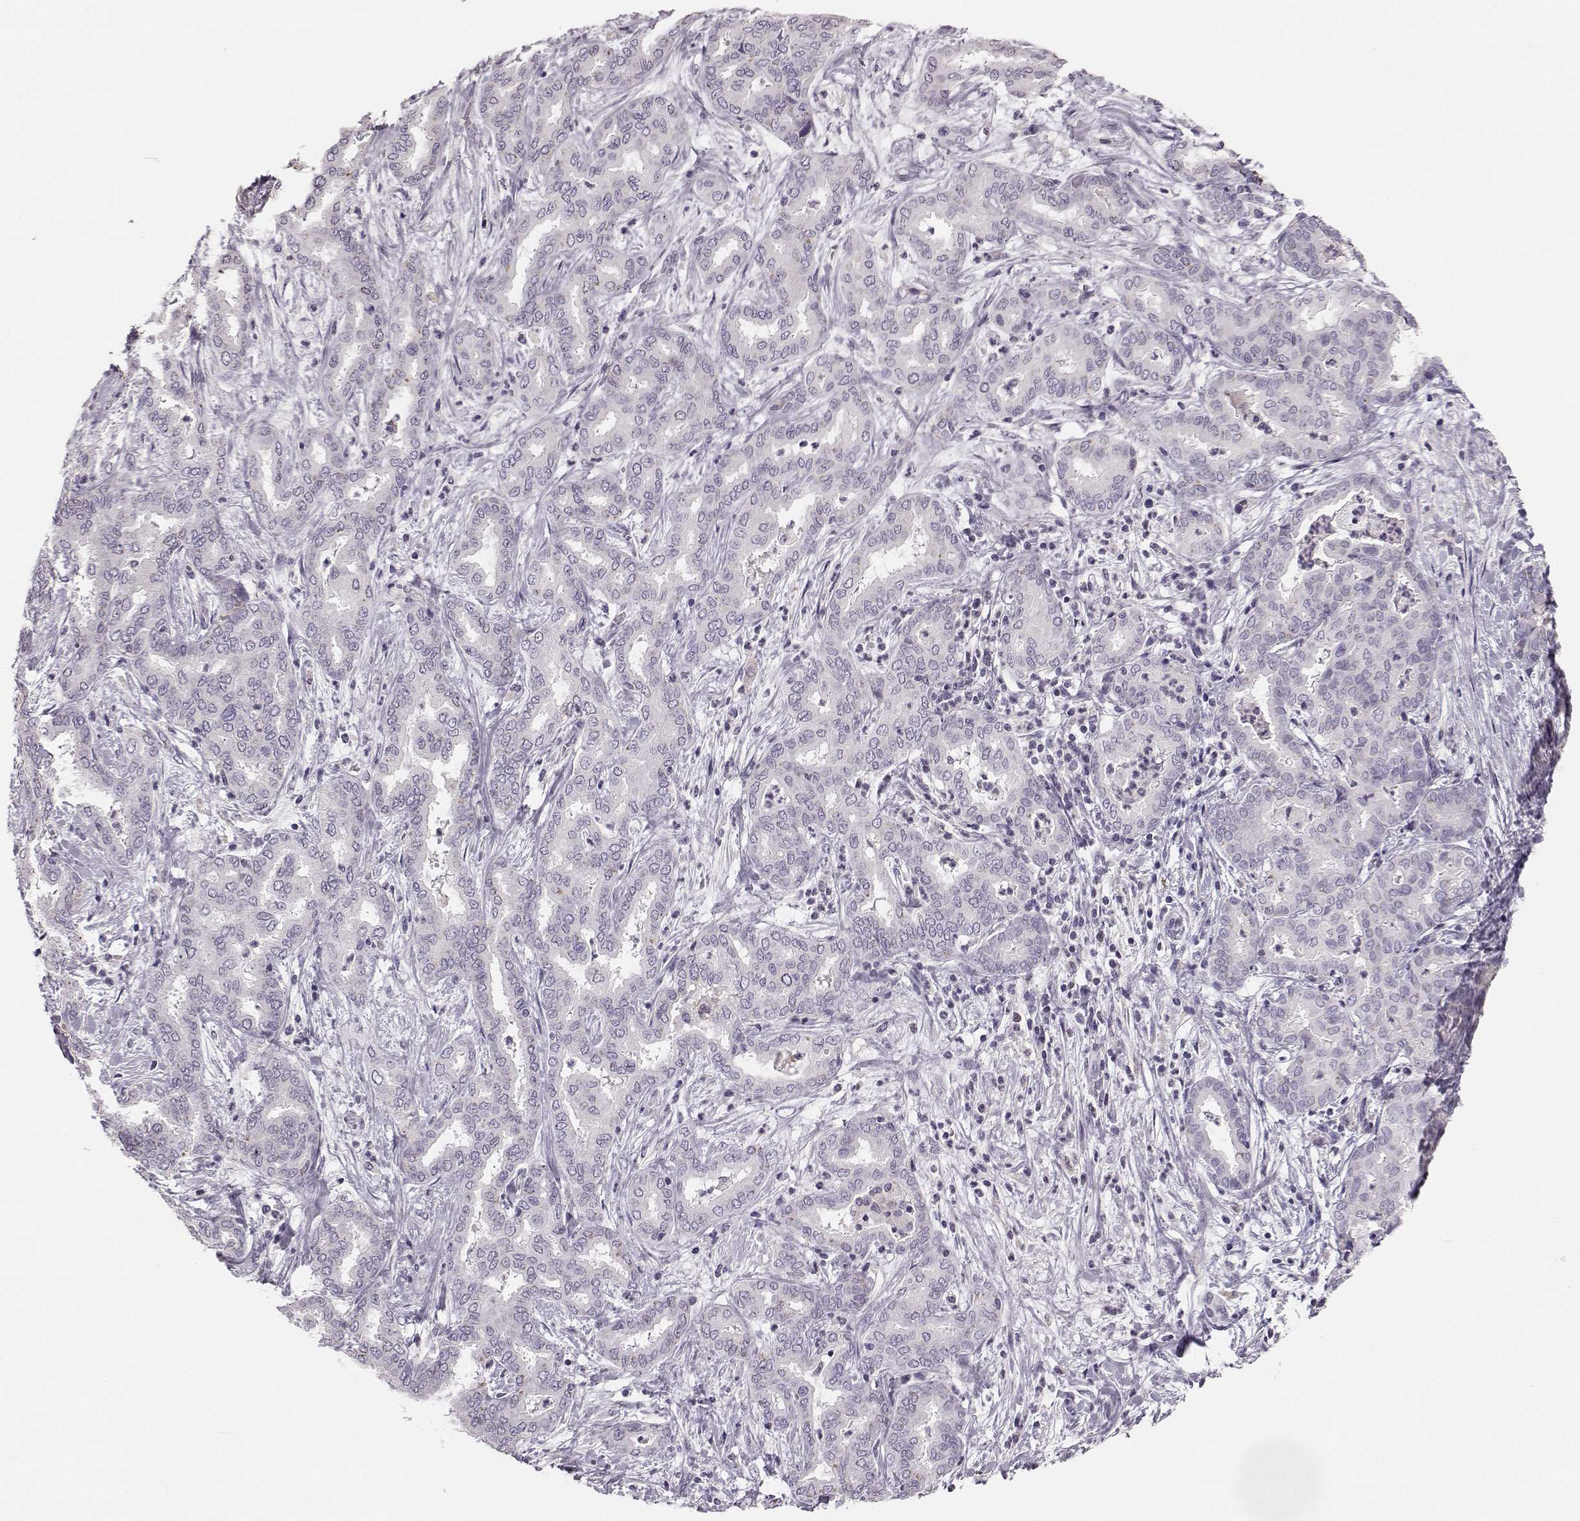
{"staining": {"intensity": "negative", "quantity": "none", "location": "none"}, "tissue": "liver cancer", "cell_type": "Tumor cells", "image_type": "cancer", "snomed": [{"axis": "morphology", "description": "Cholangiocarcinoma"}, {"axis": "topography", "description": "Liver"}], "caption": "Cholangiocarcinoma (liver) was stained to show a protein in brown. There is no significant positivity in tumor cells. The staining is performed using DAB brown chromogen with nuclei counter-stained in using hematoxylin.", "gene": "RUNDC3A", "patient": {"sex": "female", "age": 64}}